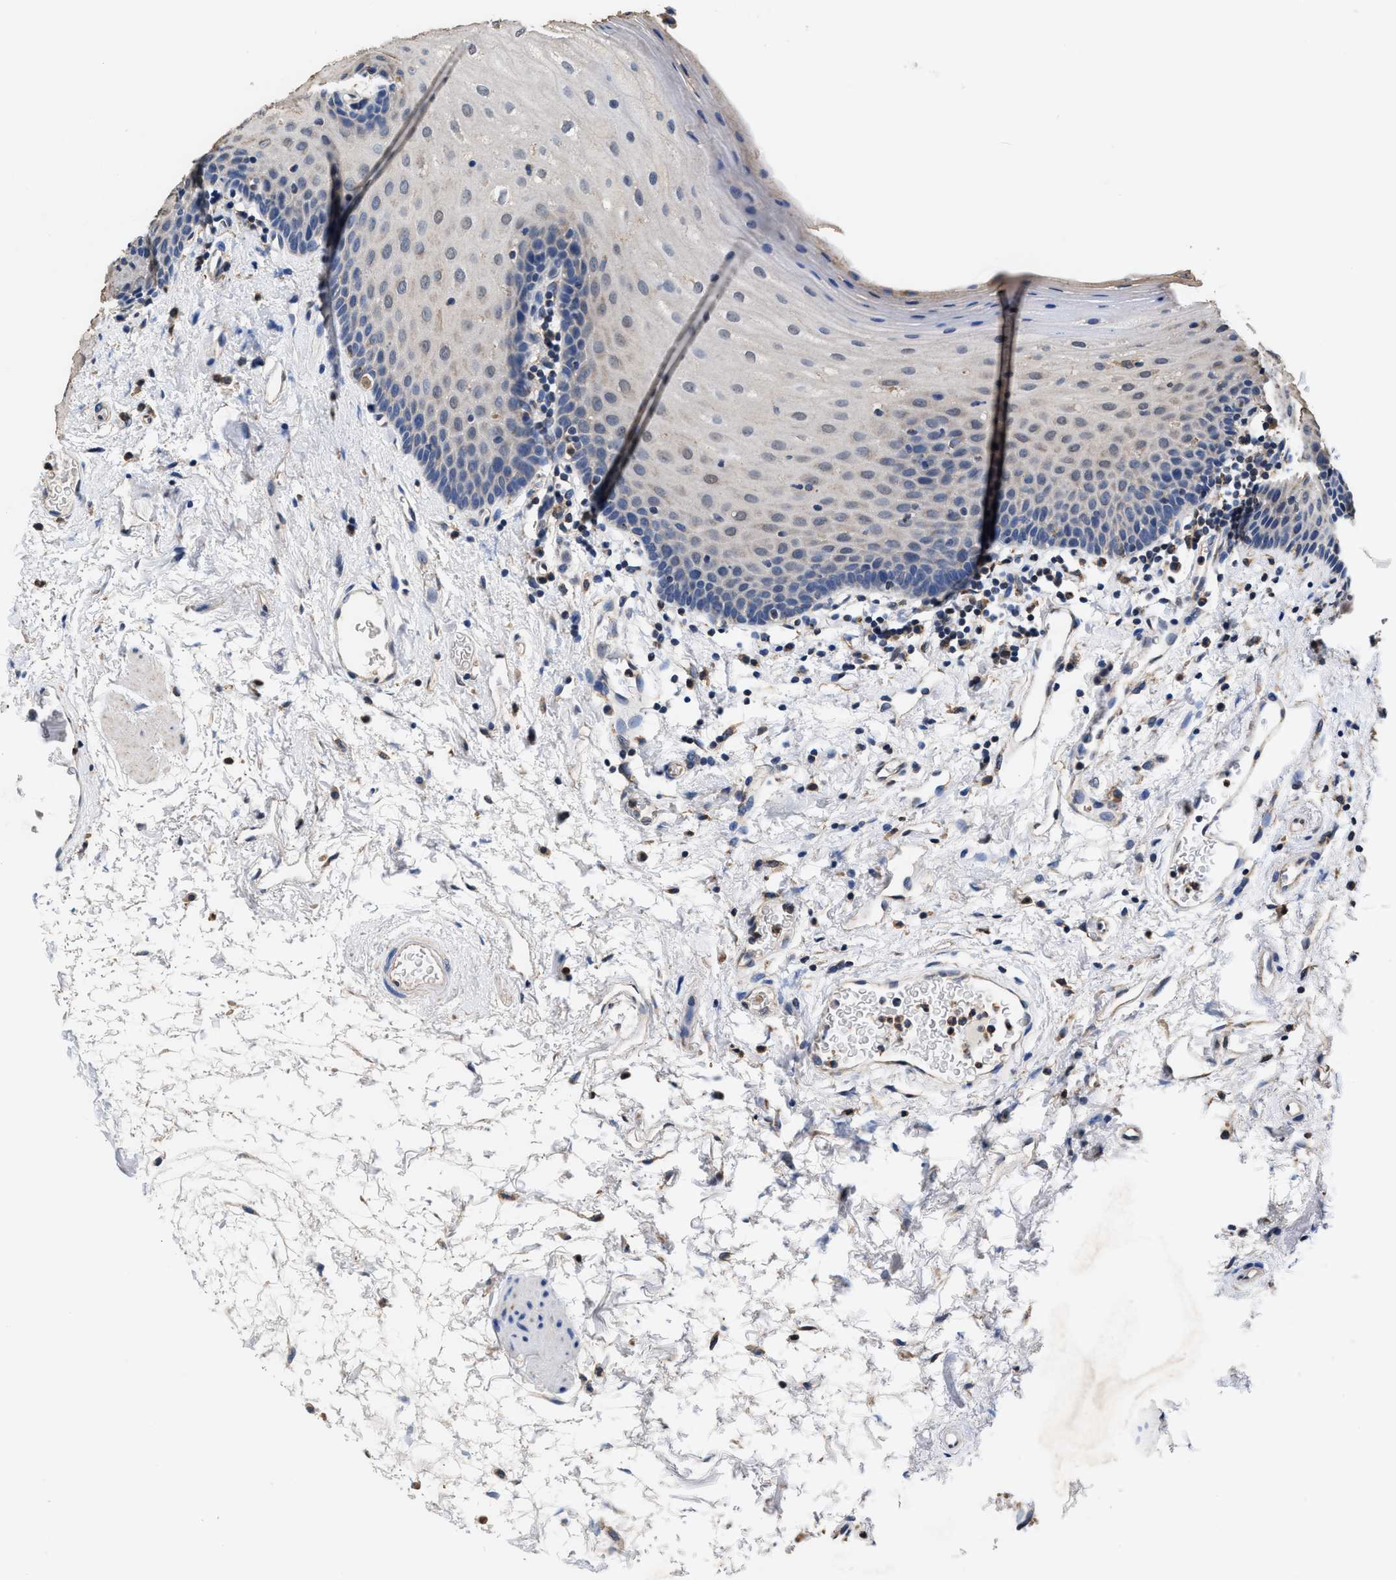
{"staining": {"intensity": "negative", "quantity": "none", "location": "none"}, "tissue": "oral mucosa", "cell_type": "Squamous epithelial cells", "image_type": "normal", "snomed": [{"axis": "morphology", "description": "Normal tissue, NOS"}, {"axis": "topography", "description": "Oral tissue"}], "caption": "The micrograph demonstrates no staining of squamous epithelial cells in unremarkable oral mucosa.", "gene": "ACLY", "patient": {"sex": "male", "age": 66}}